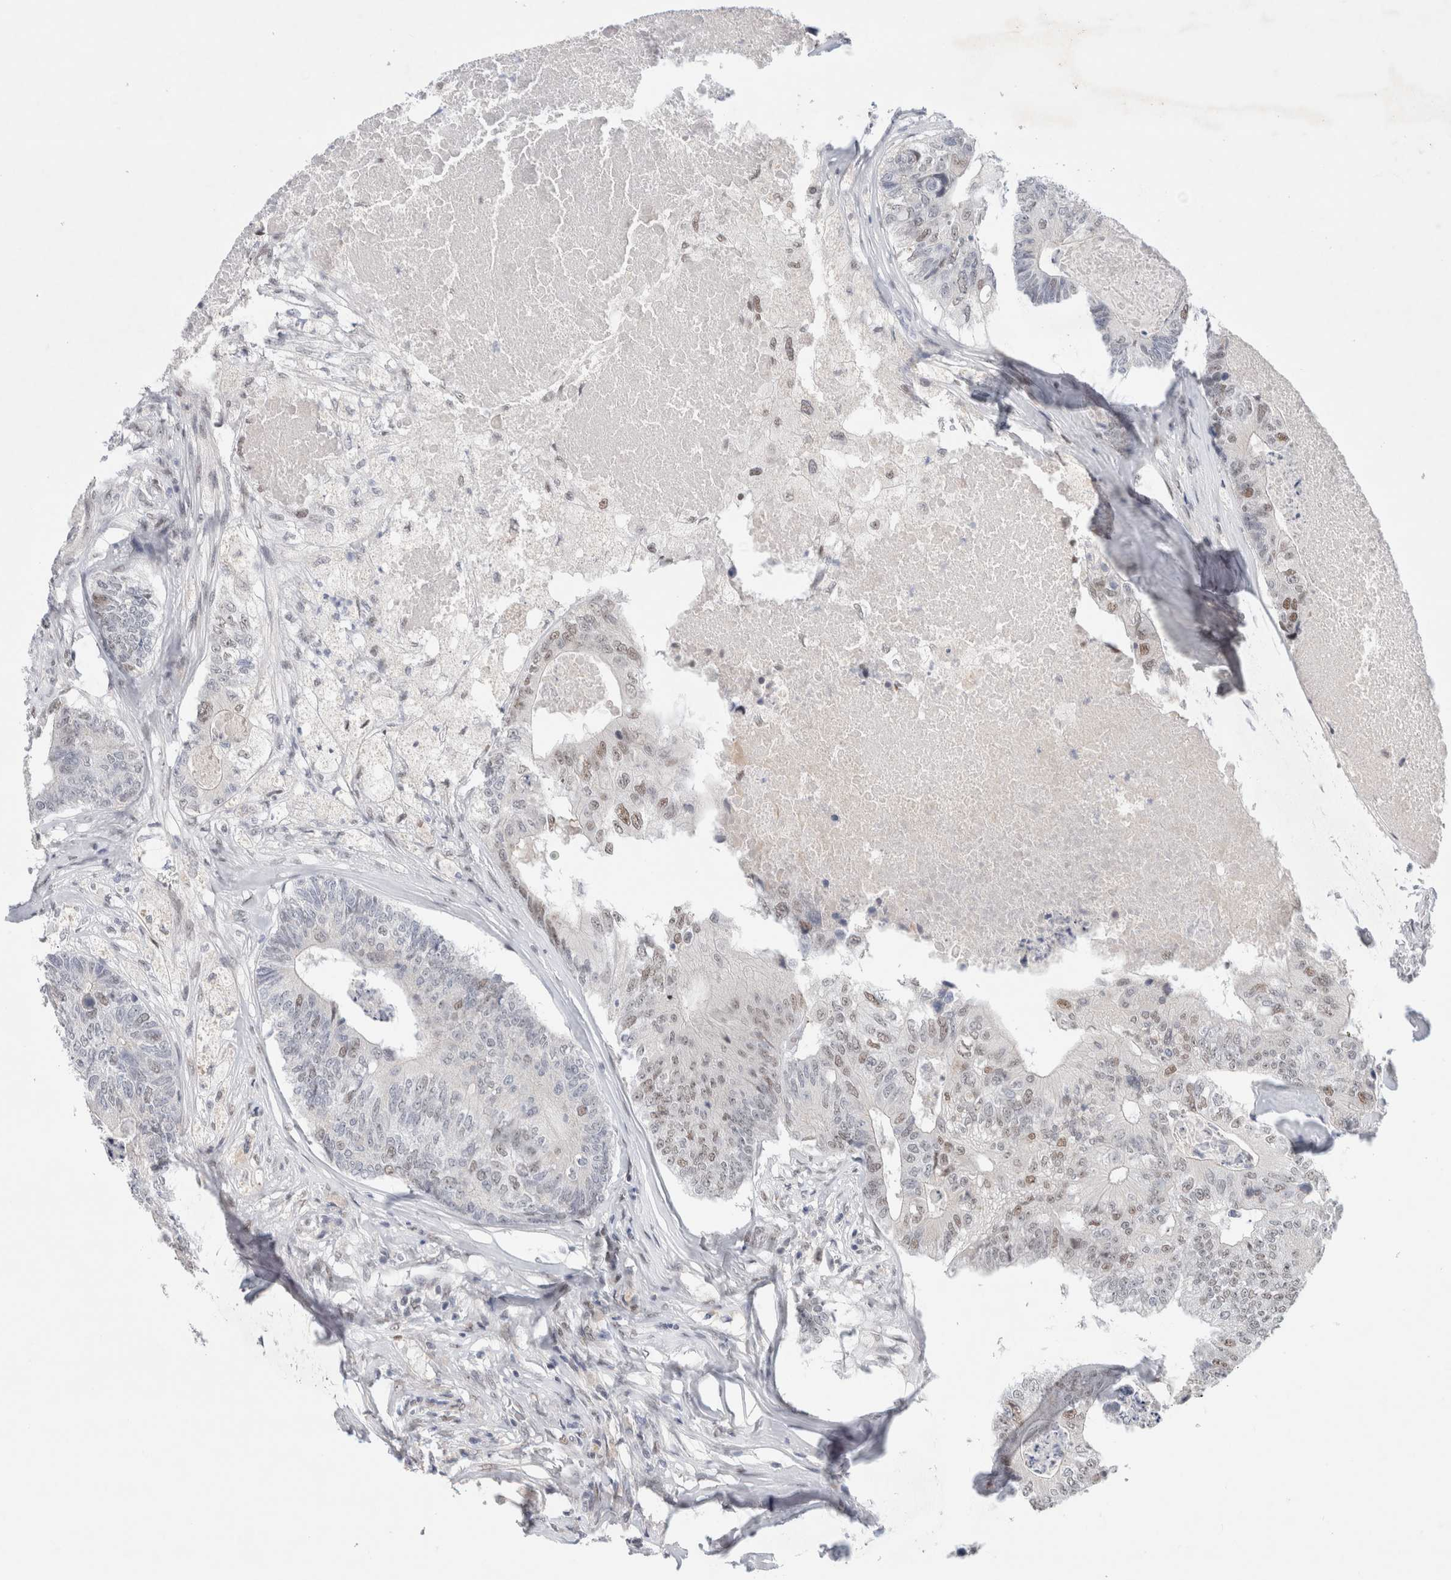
{"staining": {"intensity": "weak", "quantity": "25%-75%", "location": "nuclear"}, "tissue": "colorectal cancer", "cell_type": "Tumor cells", "image_type": "cancer", "snomed": [{"axis": "morphology", "description": "Adenocarcinoma, NOS"}, {"axis": "topography", "description": "Colon"}], "caption": "Immunohistochemistry (DAB) staining of colorectal adenocarcinoma demonstrates weak nuclear protein staining in approximately 25%-75% of tumor cells. (IHC, brightfield microscopy, high magnification).", "gene": "KNL1", "patient": {"sex": "female", "age": 67}}